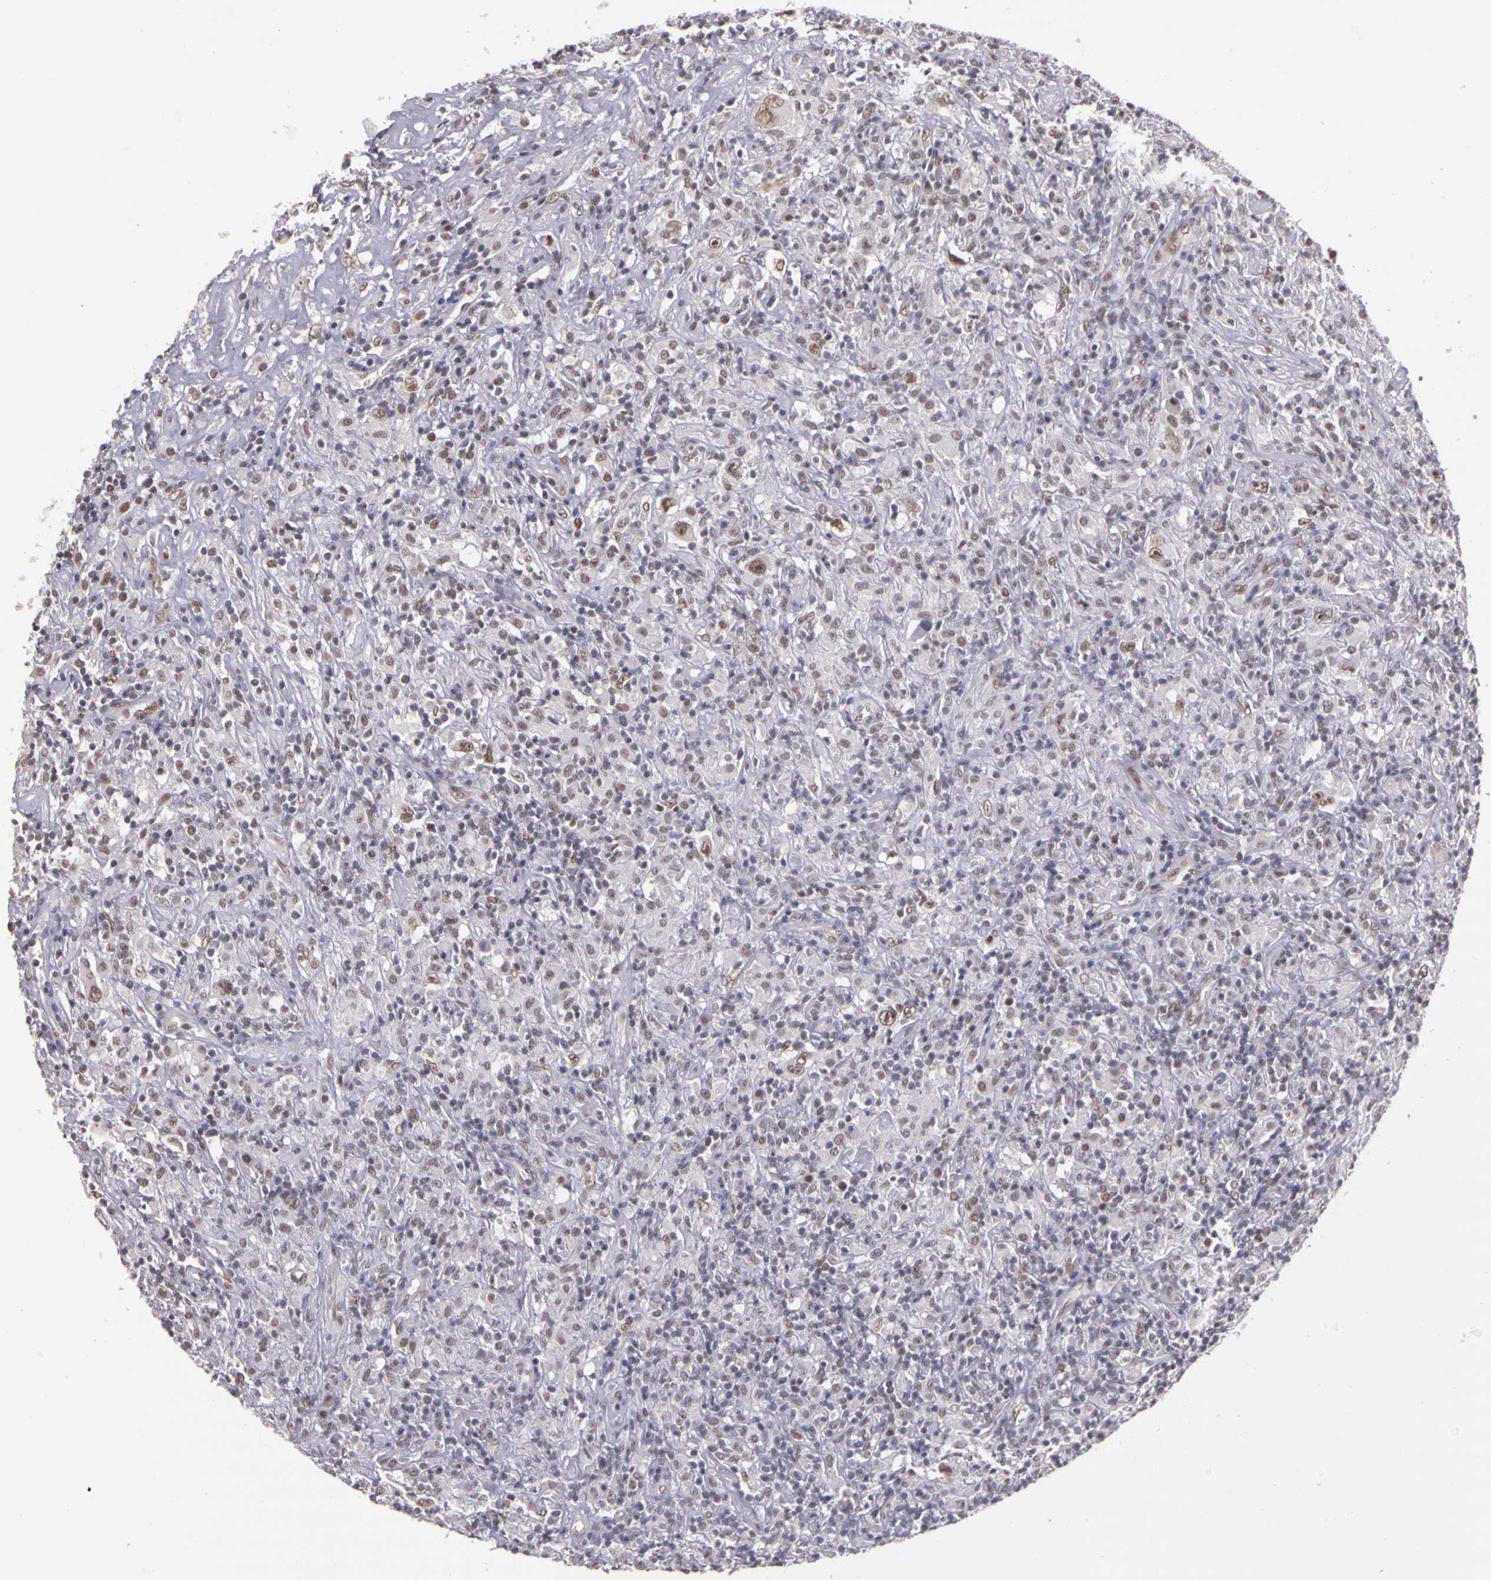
{"staining": {"intensity": "weak", "quantity": ">75%", "location": "nuclear"}, "tissue": "lymphoma", "cell_type": "Tumor cells", "image_type": "cancer", "snomed": [{"axis": "morphology", "description": "Hodgkin's disease, NOS"}, {"axis": "topography", "description": "Lymph node"}], "caption": "This is an image of immunohistochemistry (IHC) staining of lymphoma, which shows weak staining in the nuclear of tumor cells.", "gene": "WDR13", "patient": {"sex": "male", "age": 46}}